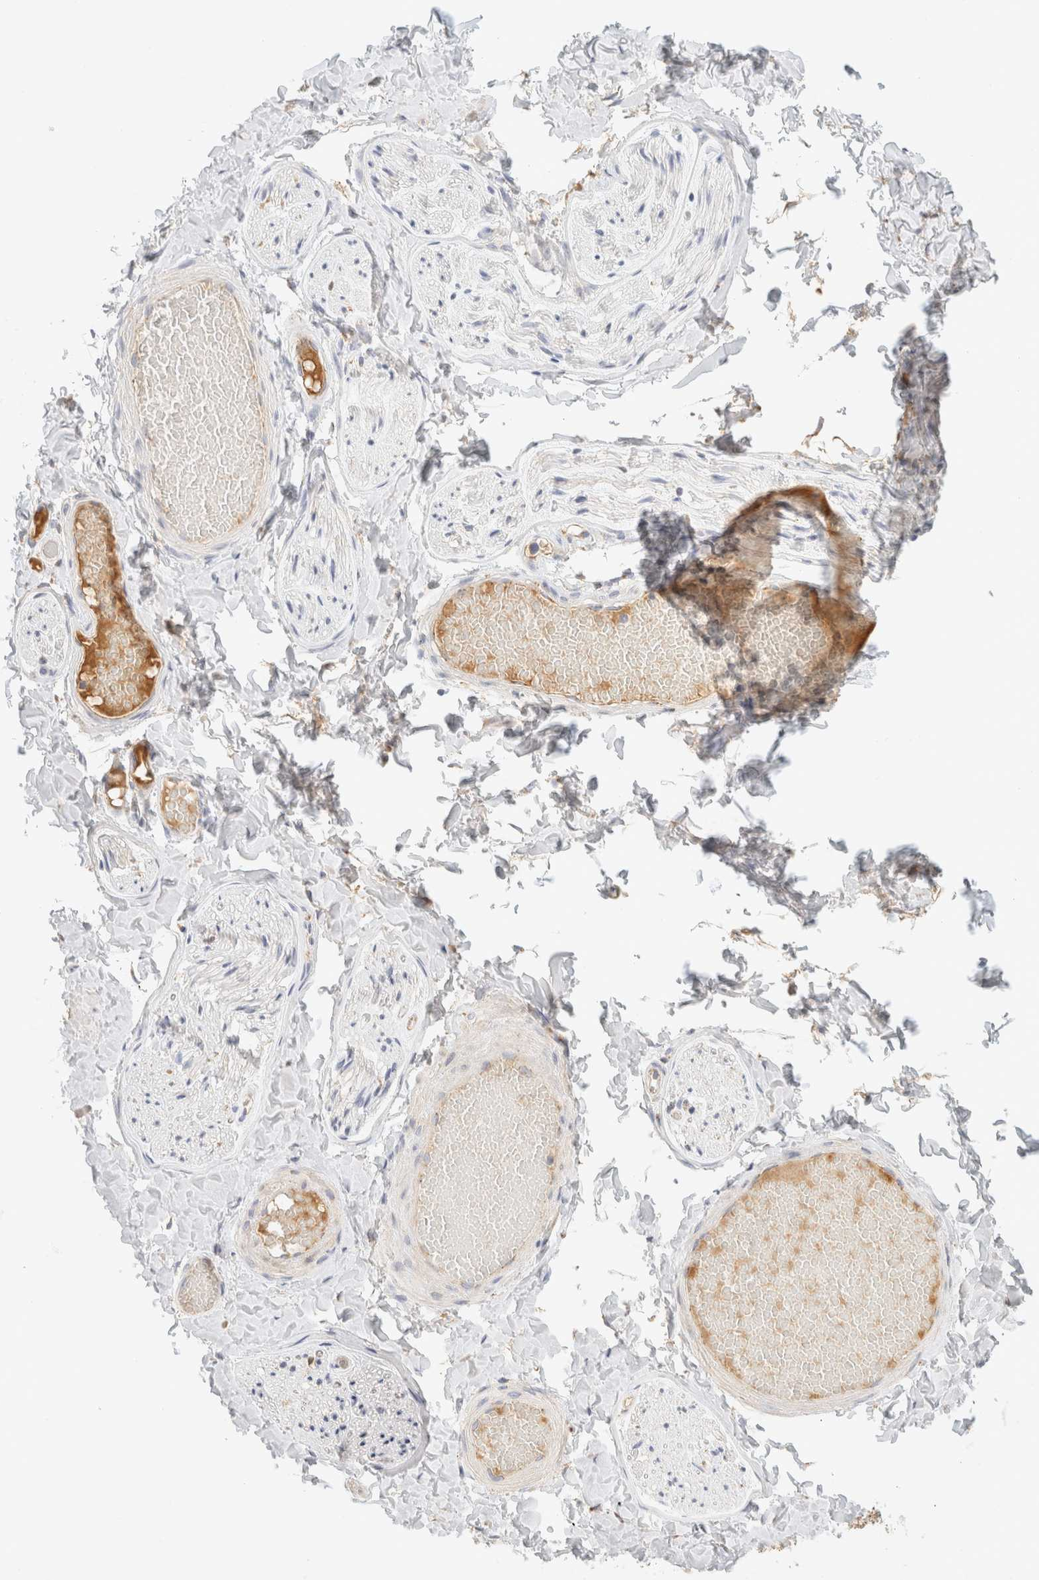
{"staining": {"intensity": "negative", "quantity": "none", "location": "none"}, "tissue": "adipose tissue", "cell_type": "Adipocytes", "image_type": "normal", "snomed": [{"axis": "morphology", "description": "Normal tissue, NOS"}, {"axis": "topography", "description": "Adipose tissue"}, {"axis": "topography", "description": "Vascular tissue"}, {"axis": "topography", "description": "Peripheral nerve tissue"}], "caption": "Human adipose tissue stained for a protein using immunohistochemistry shows no staining in adipocytes.", "gene": "HDHD3", "patient": {"sex": "male", "age": 25}}